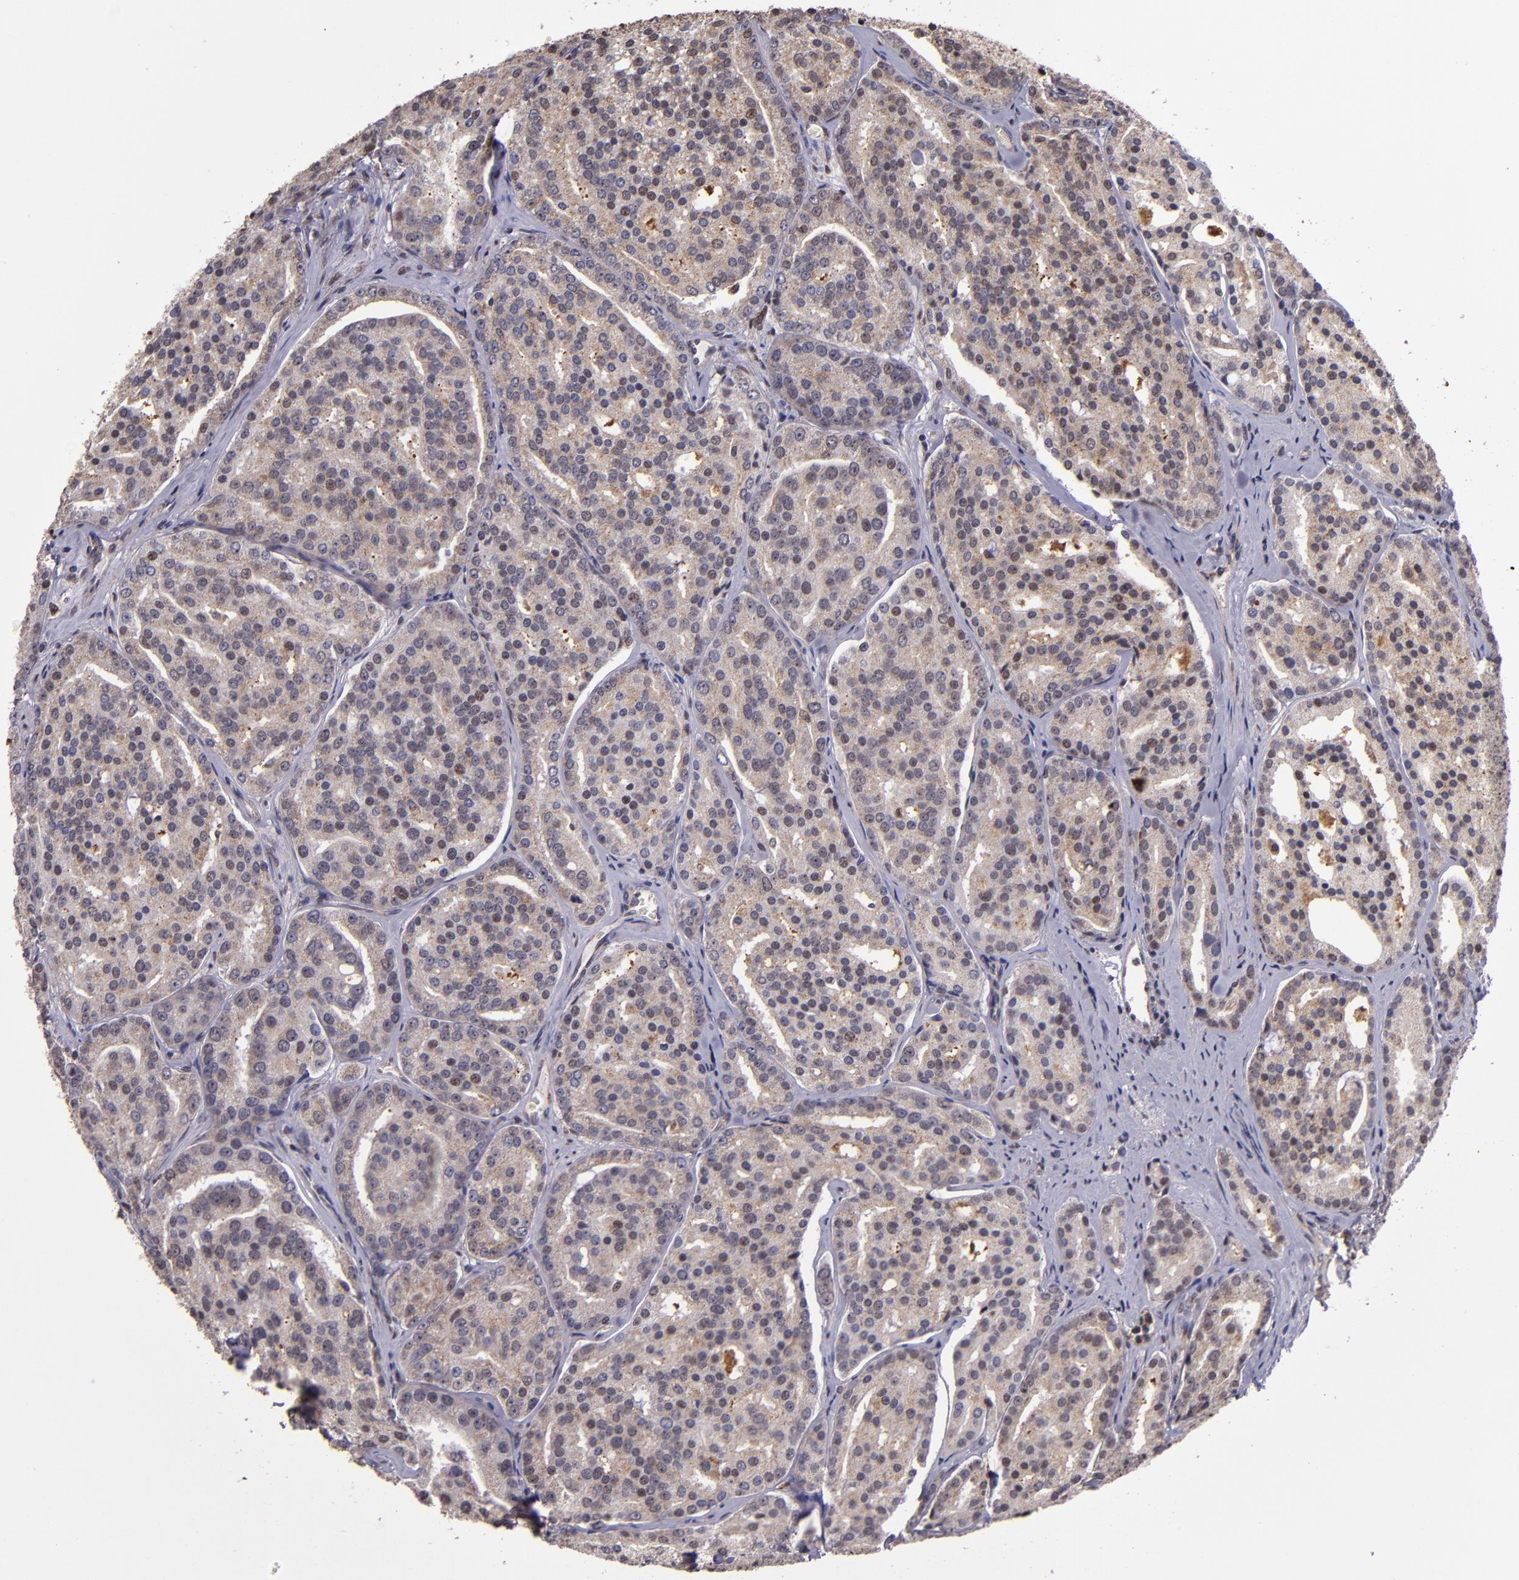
{"staining": {"intensity": "moderate", "quantity": ">75%", "location": "cytoplasmic/membranous"}, "tissue": "prostate cancer", "cell_type": "Tumor cells", "image_type": "cancer", "snomed": [{"axis": "morphology", "description": "Adenocarcinoma, High grade"}, {"axis": "topography", "description": "Prostate"}], "caption": "About >75% of tumor cells in adenocarcinoma (high-grade) (prostate) reveal moderate cytoplasmic/membranous protein staining as visualized by brown immunohistochemical staining.", "gene": "CECR2", "patient": {"sex": "male", "age": 64}}